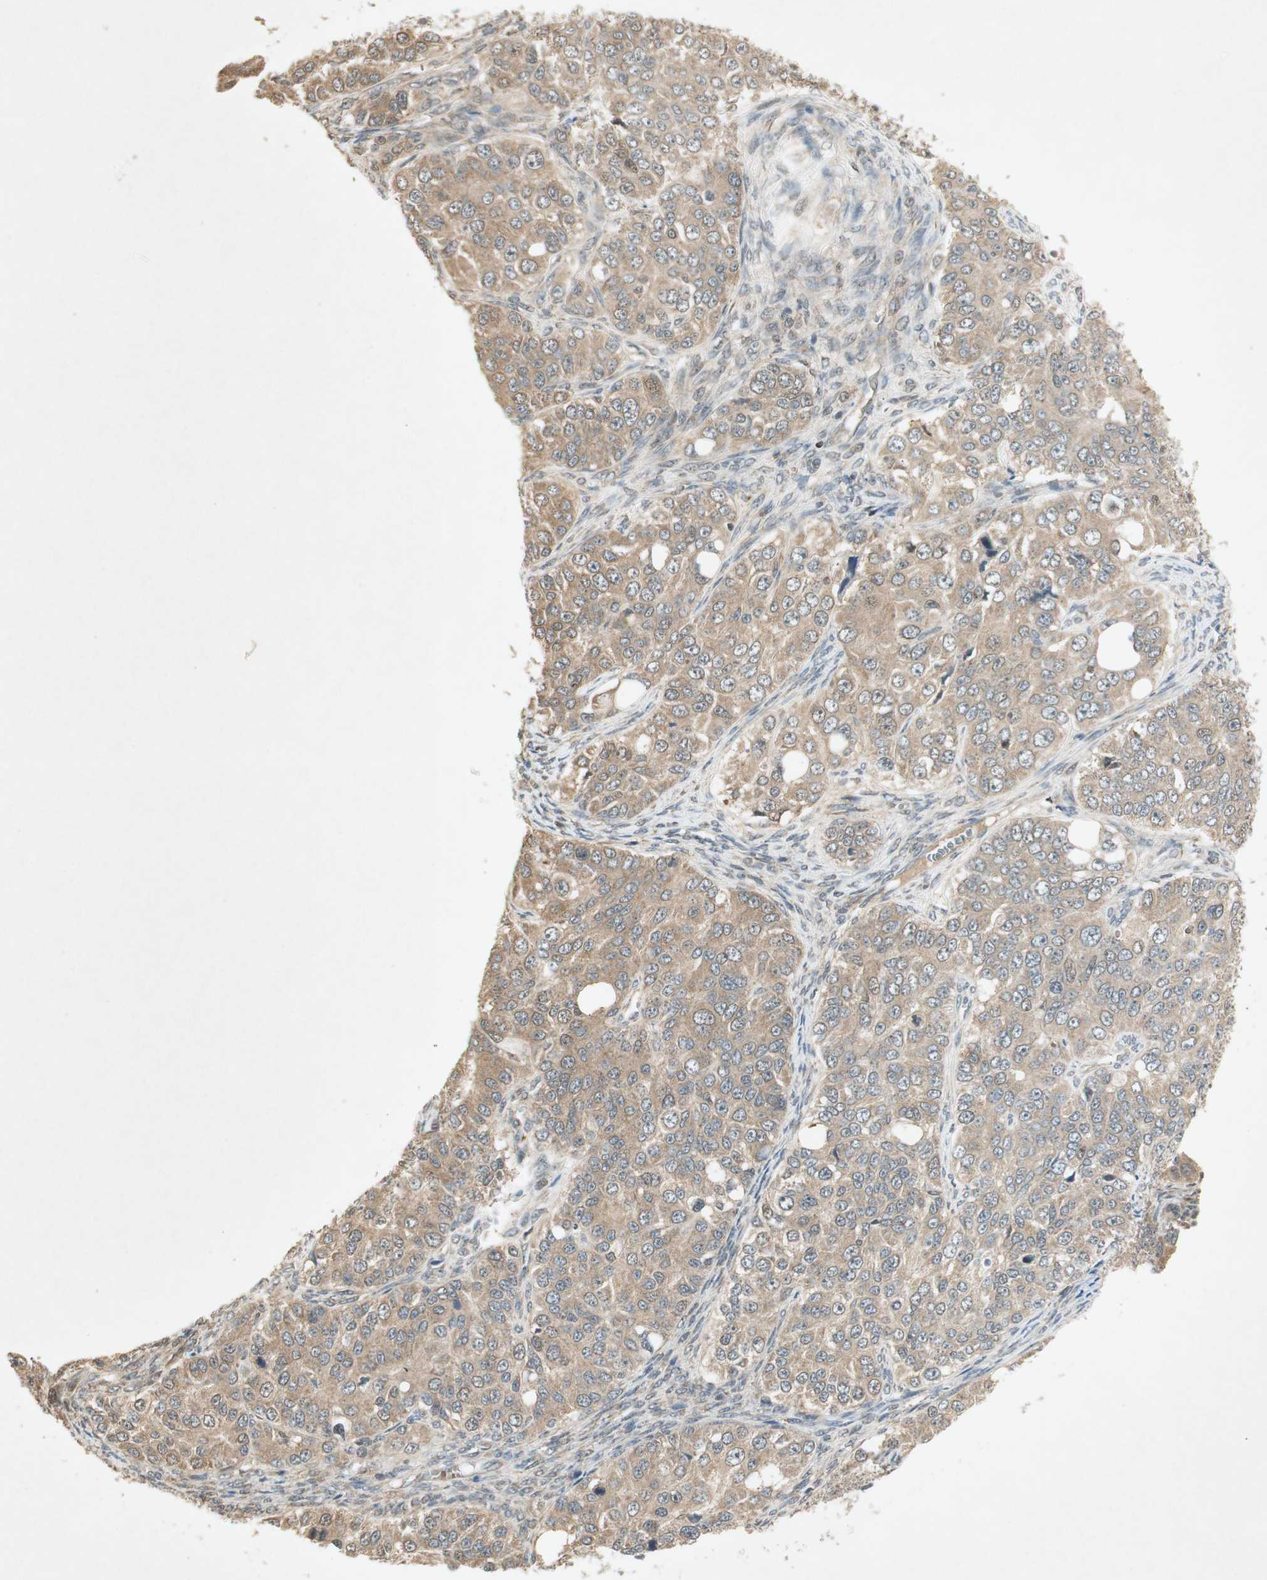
{"staining": {"intensity": "moderate", "quantity": ">75%", "location": "cytoplasmic/membranous"}, "tissue": "ovarian cancer", "cell_type": "Tumor cells", "image_type": "cancer", "snomed": [{"axis": "morphology", "description": "Carcinoma, endometroid"}, {"axis": "topography", "description": "Ovary"}], "caption": "A brown stain labels moderate cytoplasmic/membranous staining of a protein in ovarian endometroid carcinoma tumor cells.", "gene": "USP2", "patient": {"sex": "female", "age": 51}}